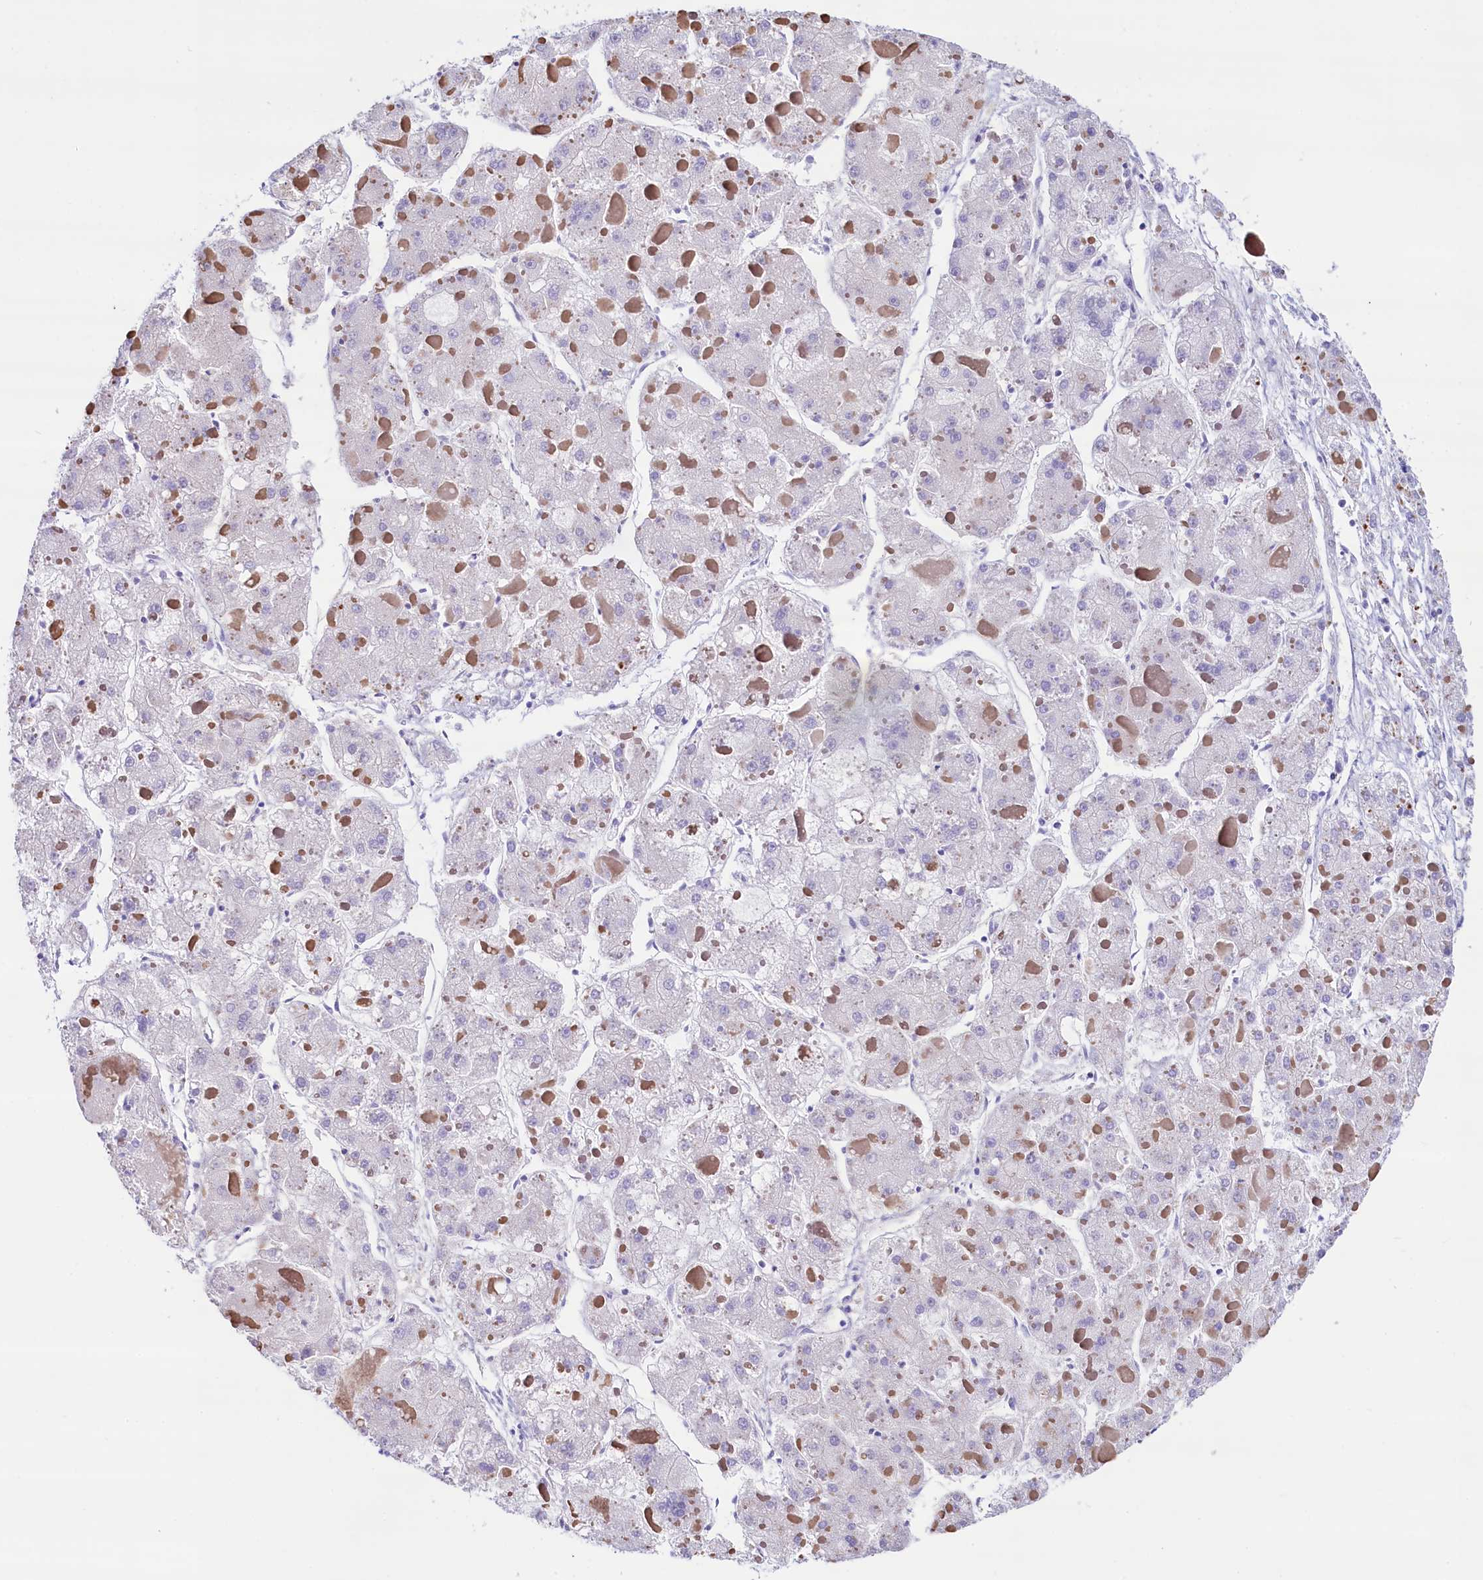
{"staining": {"intensity": "negative", "quantity": "none", "location": "none"}, "tissue": "liver cancer", "cell_type": "Tumor cells", "image_type": "cancer", "snomed": [{"axis": "morphology", "description": "Carcinoma, Hepatocellular, NOS"}, {"axis": "topography", "description": "Liver"}], "caption": "The micrograph shows no staining of tumor cells in liver cancer.", "gene": "RBP3", "patient": {"sex": "female", "age": 73}}